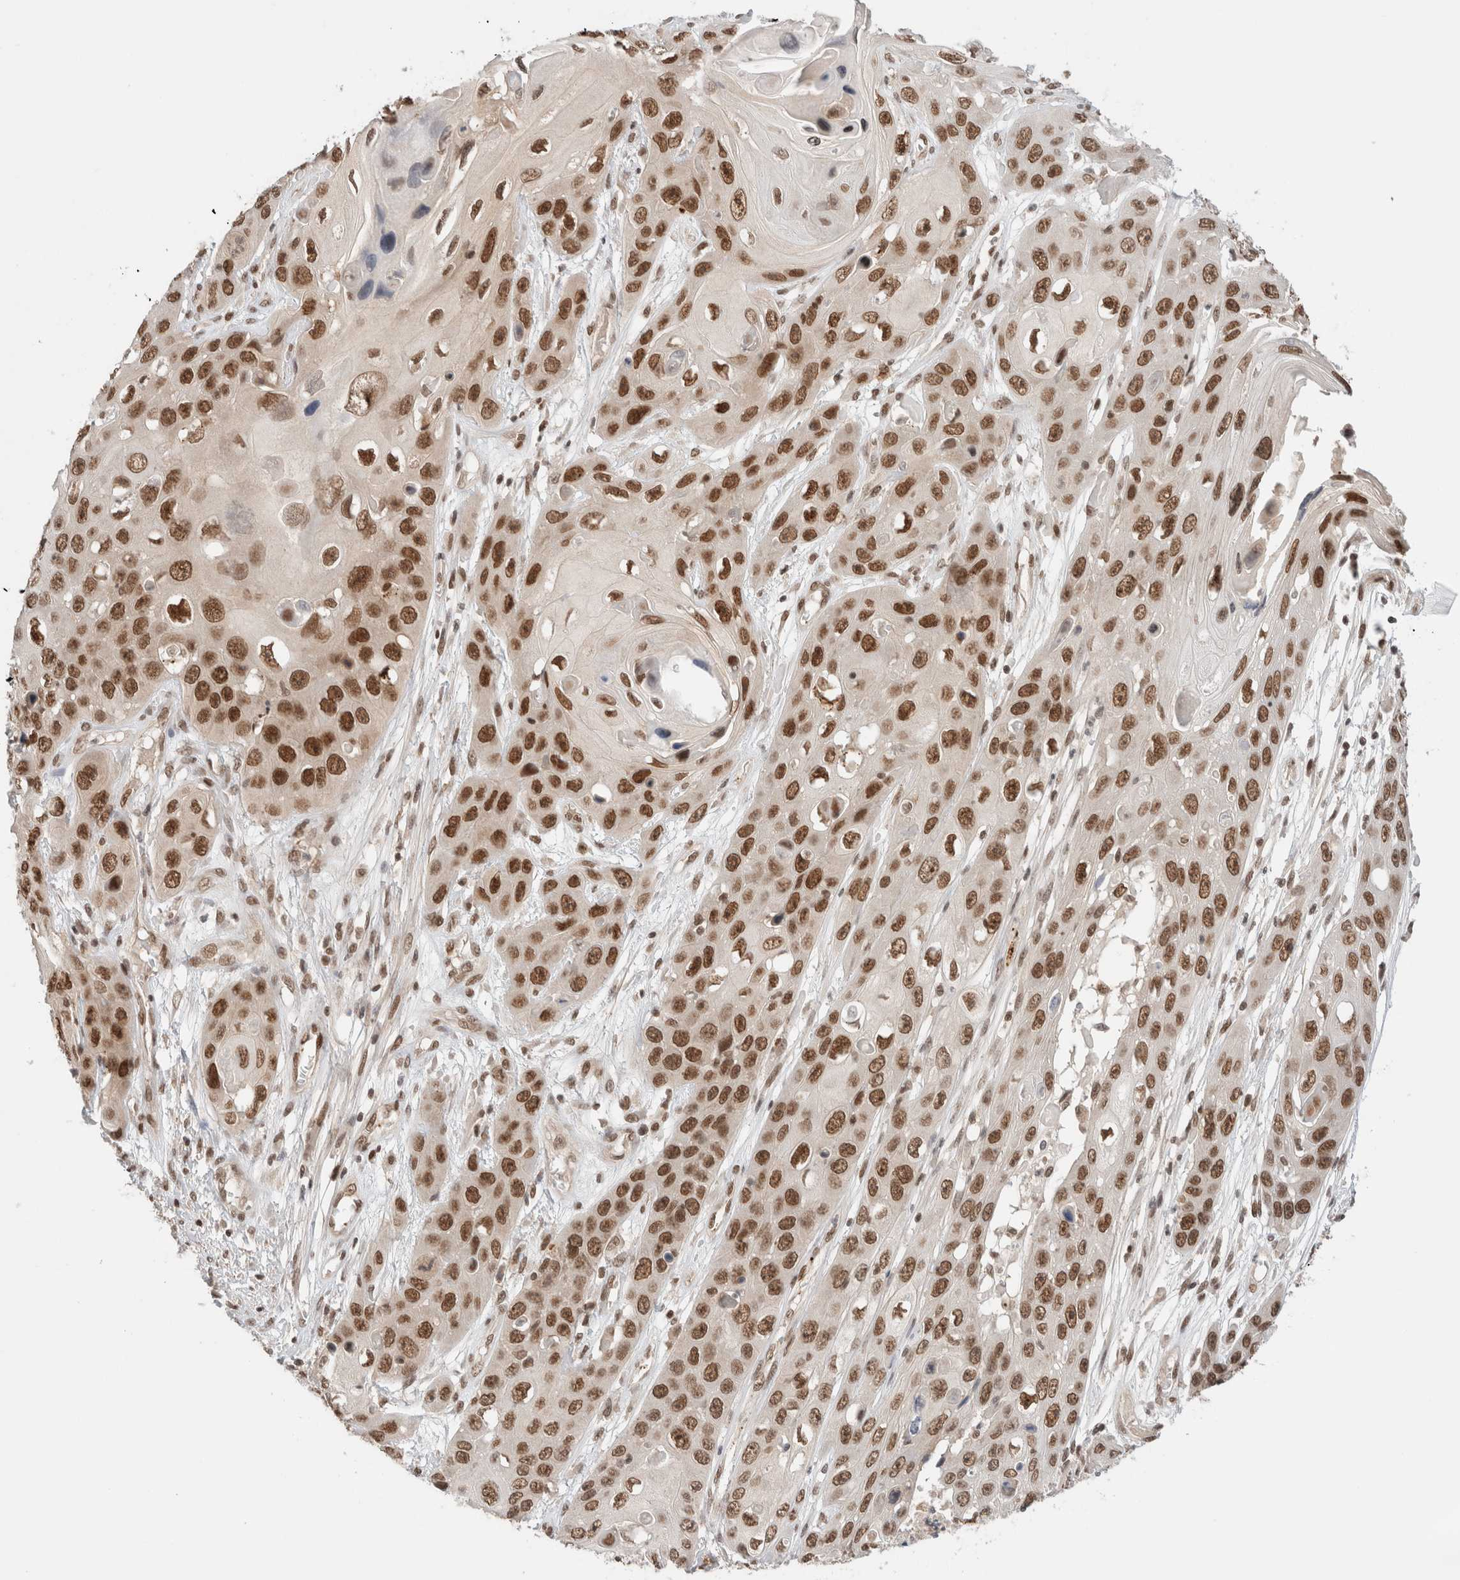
{"staining": {"intensity": "strong", "quantity": ">75%", "location": "nuclear"}, "tissue": "skin cancer", "cell_type": "Tumor cells", "image_type": "cancer", "snomed": [{"axis": "morphology", "description": "Squamous cell carcinoma, NOS"}, {"axis": "topography", "description": "Skin"}], "caption": "IHC photomicrograph of human skin squamous cell carcinoma stained for a protein (brown), which displays high levels of strong nuclear staining in approximately >75% of tumor cells.", "gene": "GATAD2A", "patient": {"sex": "male", "age": 55}}